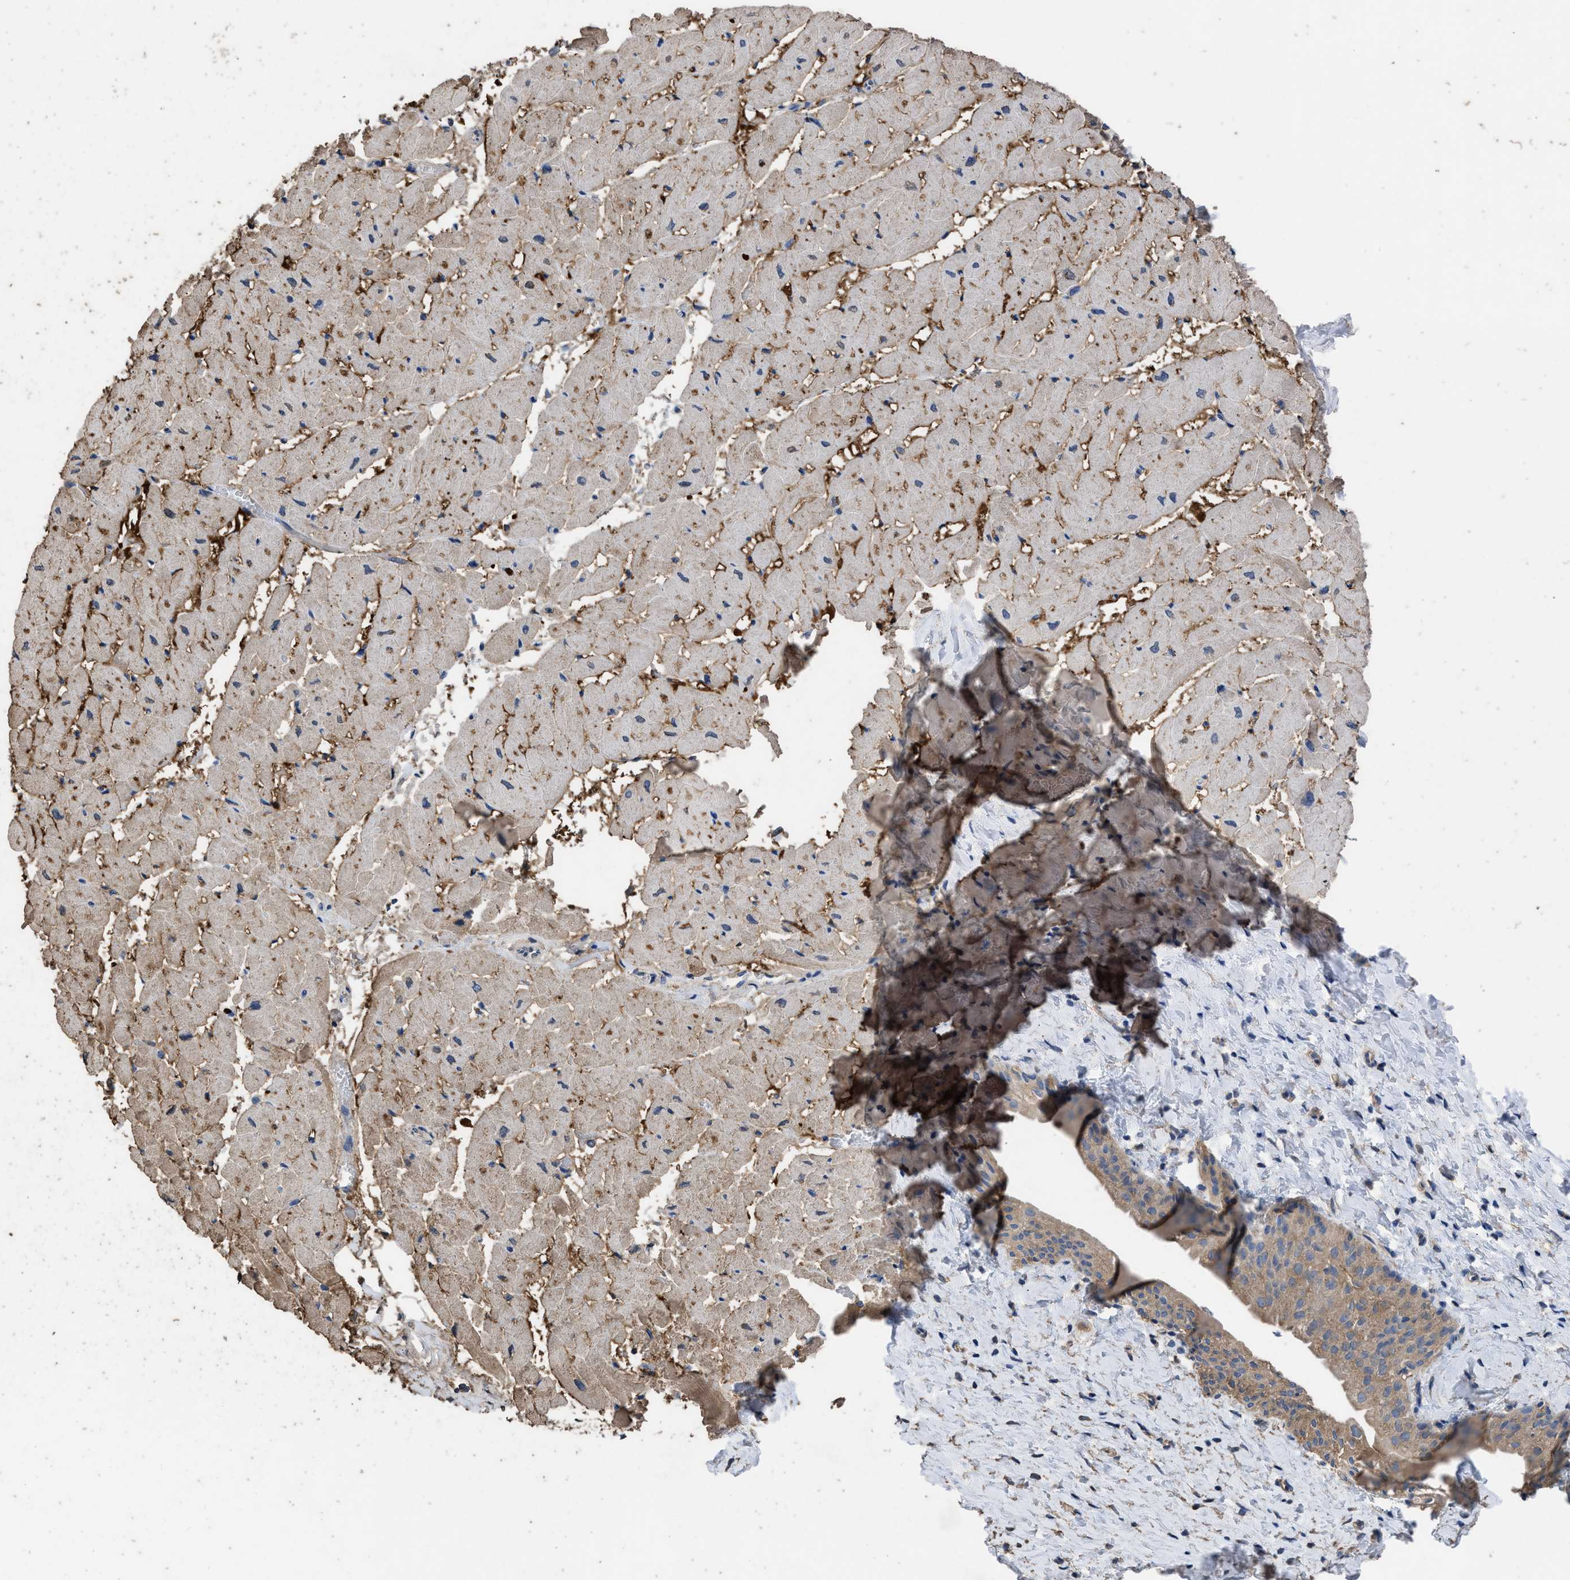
{"staining": {"intensity": "moderate", "quantity": ">75%", "location": "cytoplasmic/membranous"}, "tissue": "heart muscle", "cell_type": "Cardiomyocytes", "image_type": "normal", "snomed": [{"axis": "morphology", "description": "Normal tissue, NOS"}, {"axis": "topography", "description": "Heart"}], "caption": "Immunohistochemistry (IHC) staining of normal heart muscle, which demonstrates medium levels of moderate cytoplasmic/membranous staining in approximately >75% of cardiomyocytes indicating moderate cytoplasmic/membranous protein staining. The staining was performed using DAB (3,3'-diaminobenzidine) (brown) for protein detection and nuclei were counterstained in hematoxylin (blue).", "gene": "ITSN1", "patient": {"sex": "female", "age": 19}}